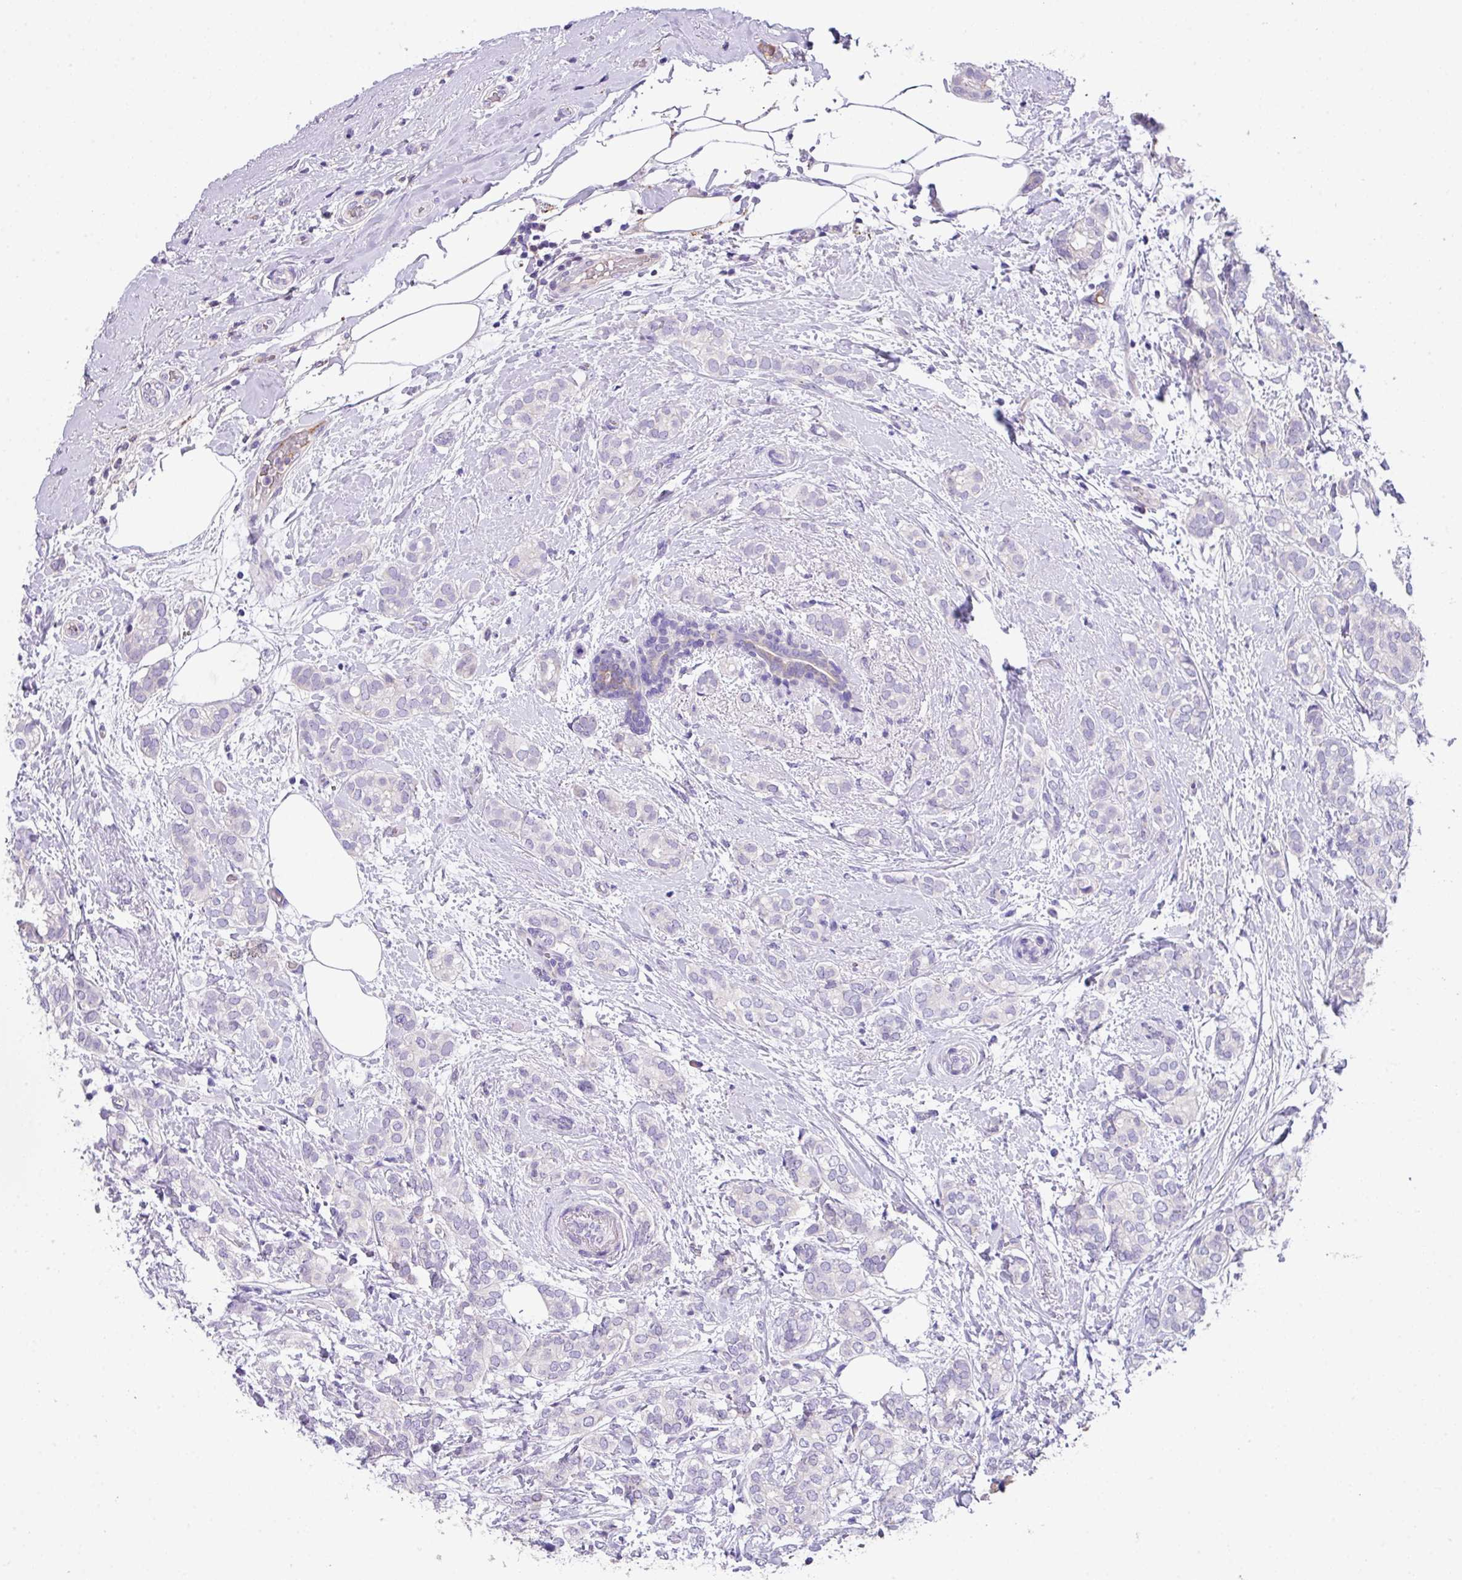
{"staining": {"intensity": "negative", "quantity": "none", "location": "none"}, "tissue": "breast cancer", "cell_type": "Tumor cells", "image_type": "cancer", "snomed": [{"axis": "morphology", "description": "Duct carcinoma"}, {"axis": "topography", "description": "Breast"}], "caption": "IHC micrograph of breast cancer stained for a protein (brown), which exhibits no expression in tumor cells. The staining is performed using DAB brown chromogen with nuclei counter-stained in using hematoxylin.", "gene": "DNAL1", "patient": {"sex": "female", "age": 73}}